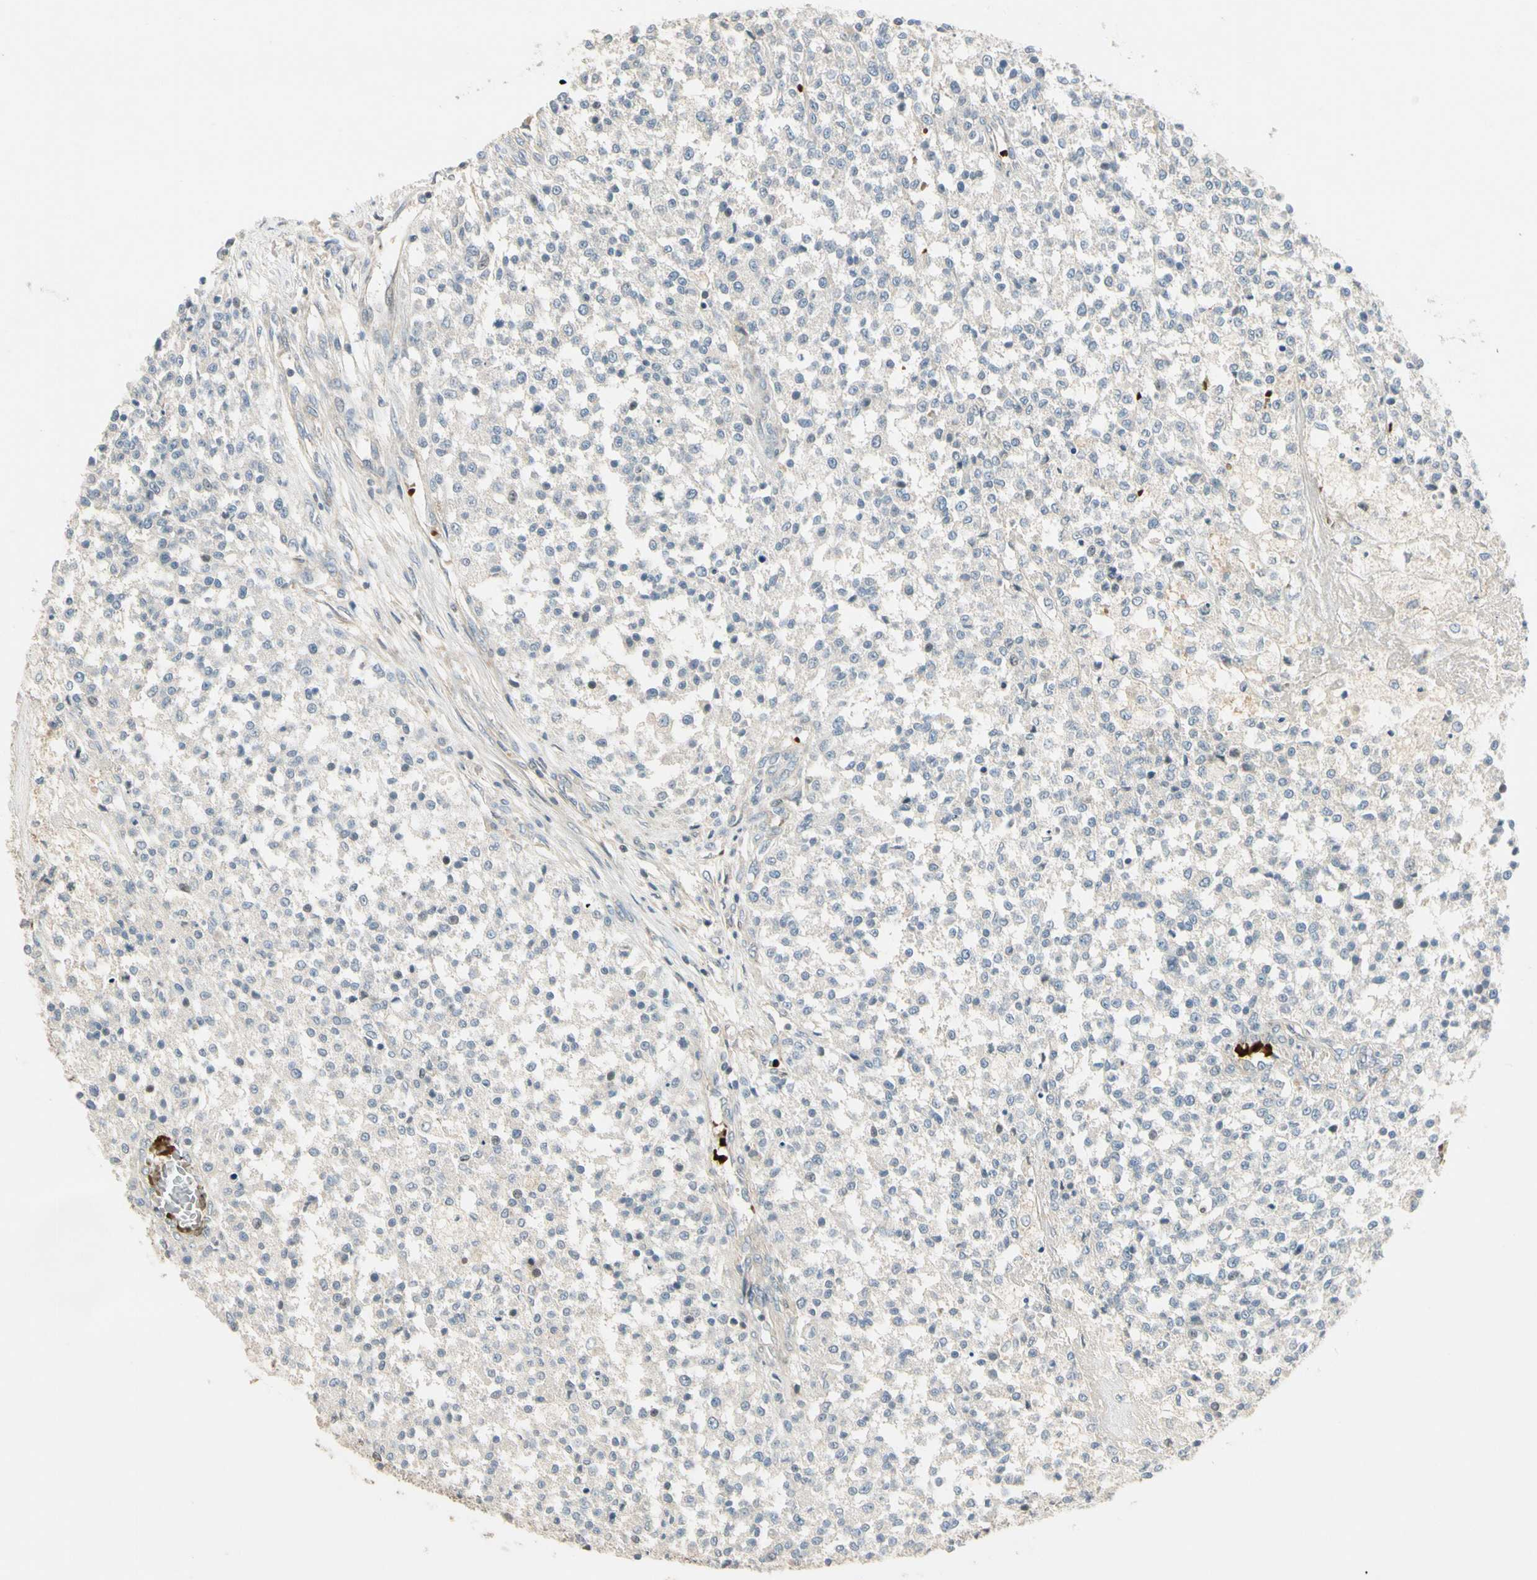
{"staining": {"intensity": "negative", "quantity": "none", "location": "none"}, "tissue": "testis cancer", "cell_type": "Tumor cells", "image_type": "cancer", "snomed": [{"axis": "morphology", "description": "Seminoma, NOS"}, {"axis": "topography", "description": "Testis"}], "caption": "DAB (3,3'-diaminobenzidine) immunohistochemical staining of human seminoma (testis) exhibits no significant expression in tumor cells. (IHC, brightfield microscopy, high magnification).", "gene": "PPP3CB", "patient": {"sex": "male", "age": 59}}